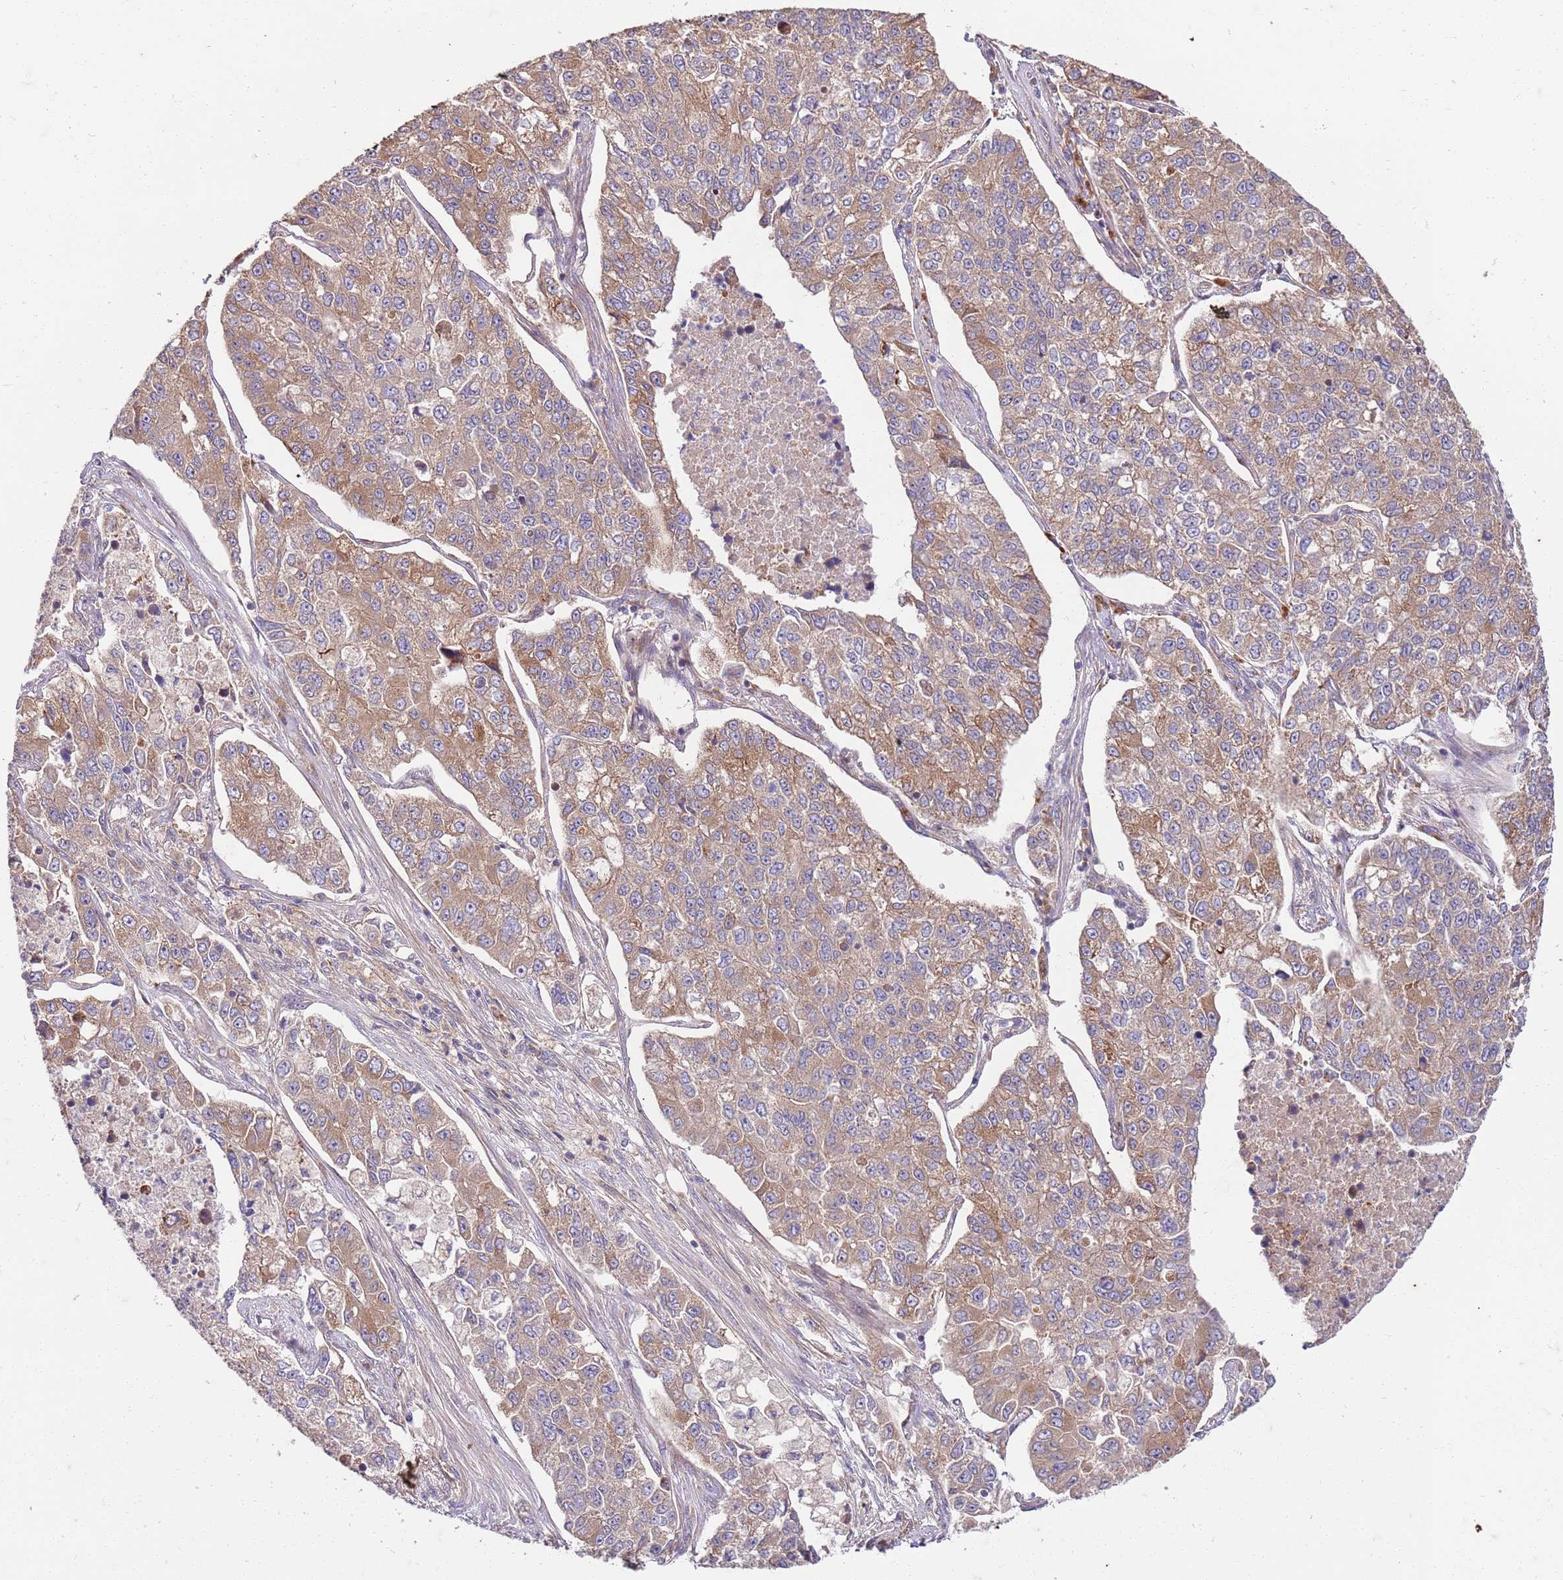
{"staining": {"intensity": "moderate", "quantity": ">75%", "location": "cytoplasmic/membranous"}, "tissue": "lung cancer", "cell_type": "Tumor cells", "image_type": "cancer", "snomed": [{"axis": "morphology", "description": "Adenocarcinoma, NOS"}, {"axis": "topography", "description": "Lung"}], "caption": "Protein staining exhibits moderate cytoplasmic/membranous expression in approximately >75% of tumor cells in lung cancer (adenocarcinoma).", "gene": "OSBP", "patient": {"sex": "male", "age": 49}}